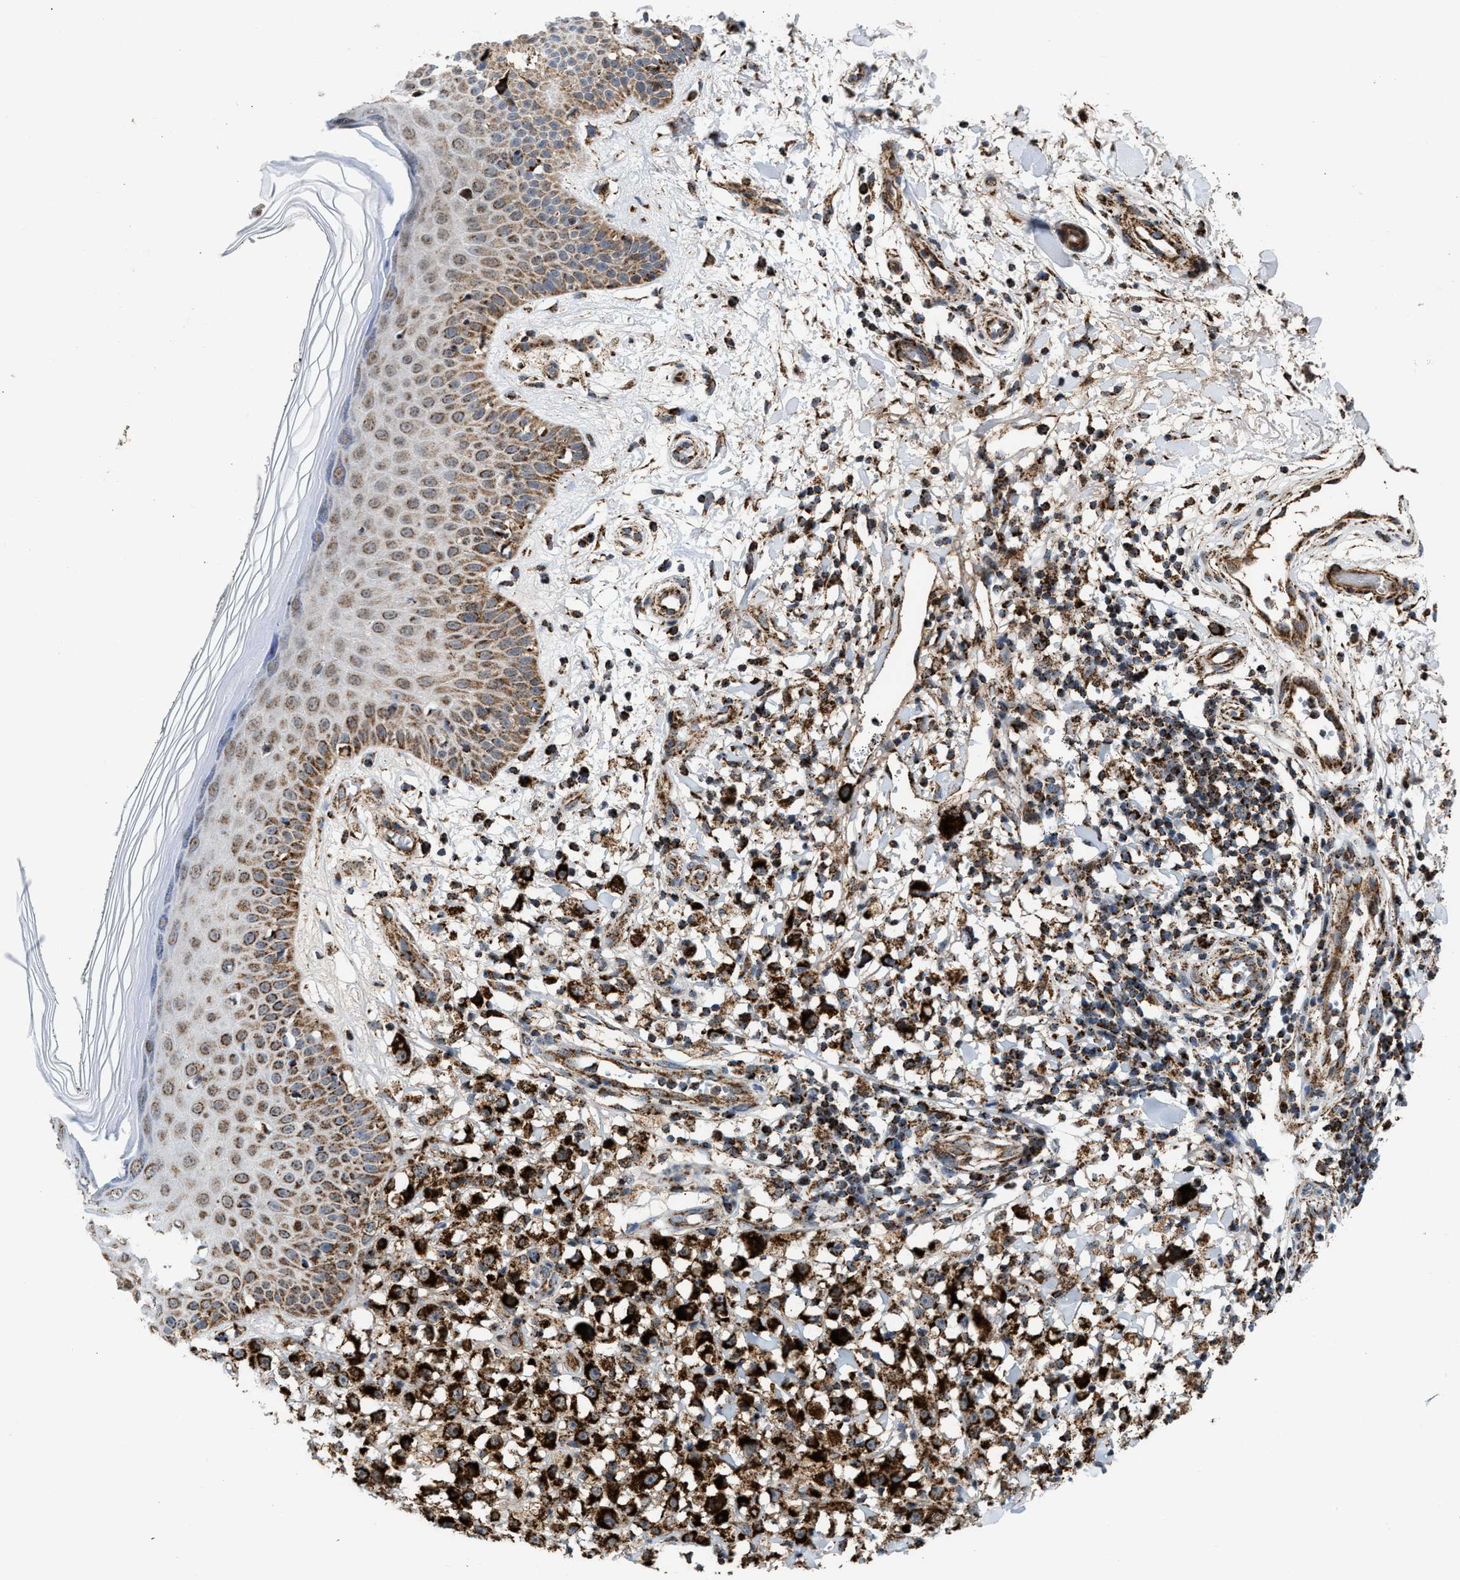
{"staining": {"intensity": "strong", "quantity": ">75%", "location": "cytoplasmic/membranous"}, "tissue": "melanoma", "cell_type": "Tumor cells", "image_type": "cancer", "snomed": [{"axis": "morphology", "description": "Malignant melanoma, NOS"}, {"axis": "topography", "description": "Skin"}], "caption": "A micrograph showing strong cytoplasmic/membranous expression in about >75% of tumor cells in malignant melanoma, as visualized by brown immunohistochemical staining.", "gene": "PMPCA", "patient": {"sex": "female", "age": 82}}